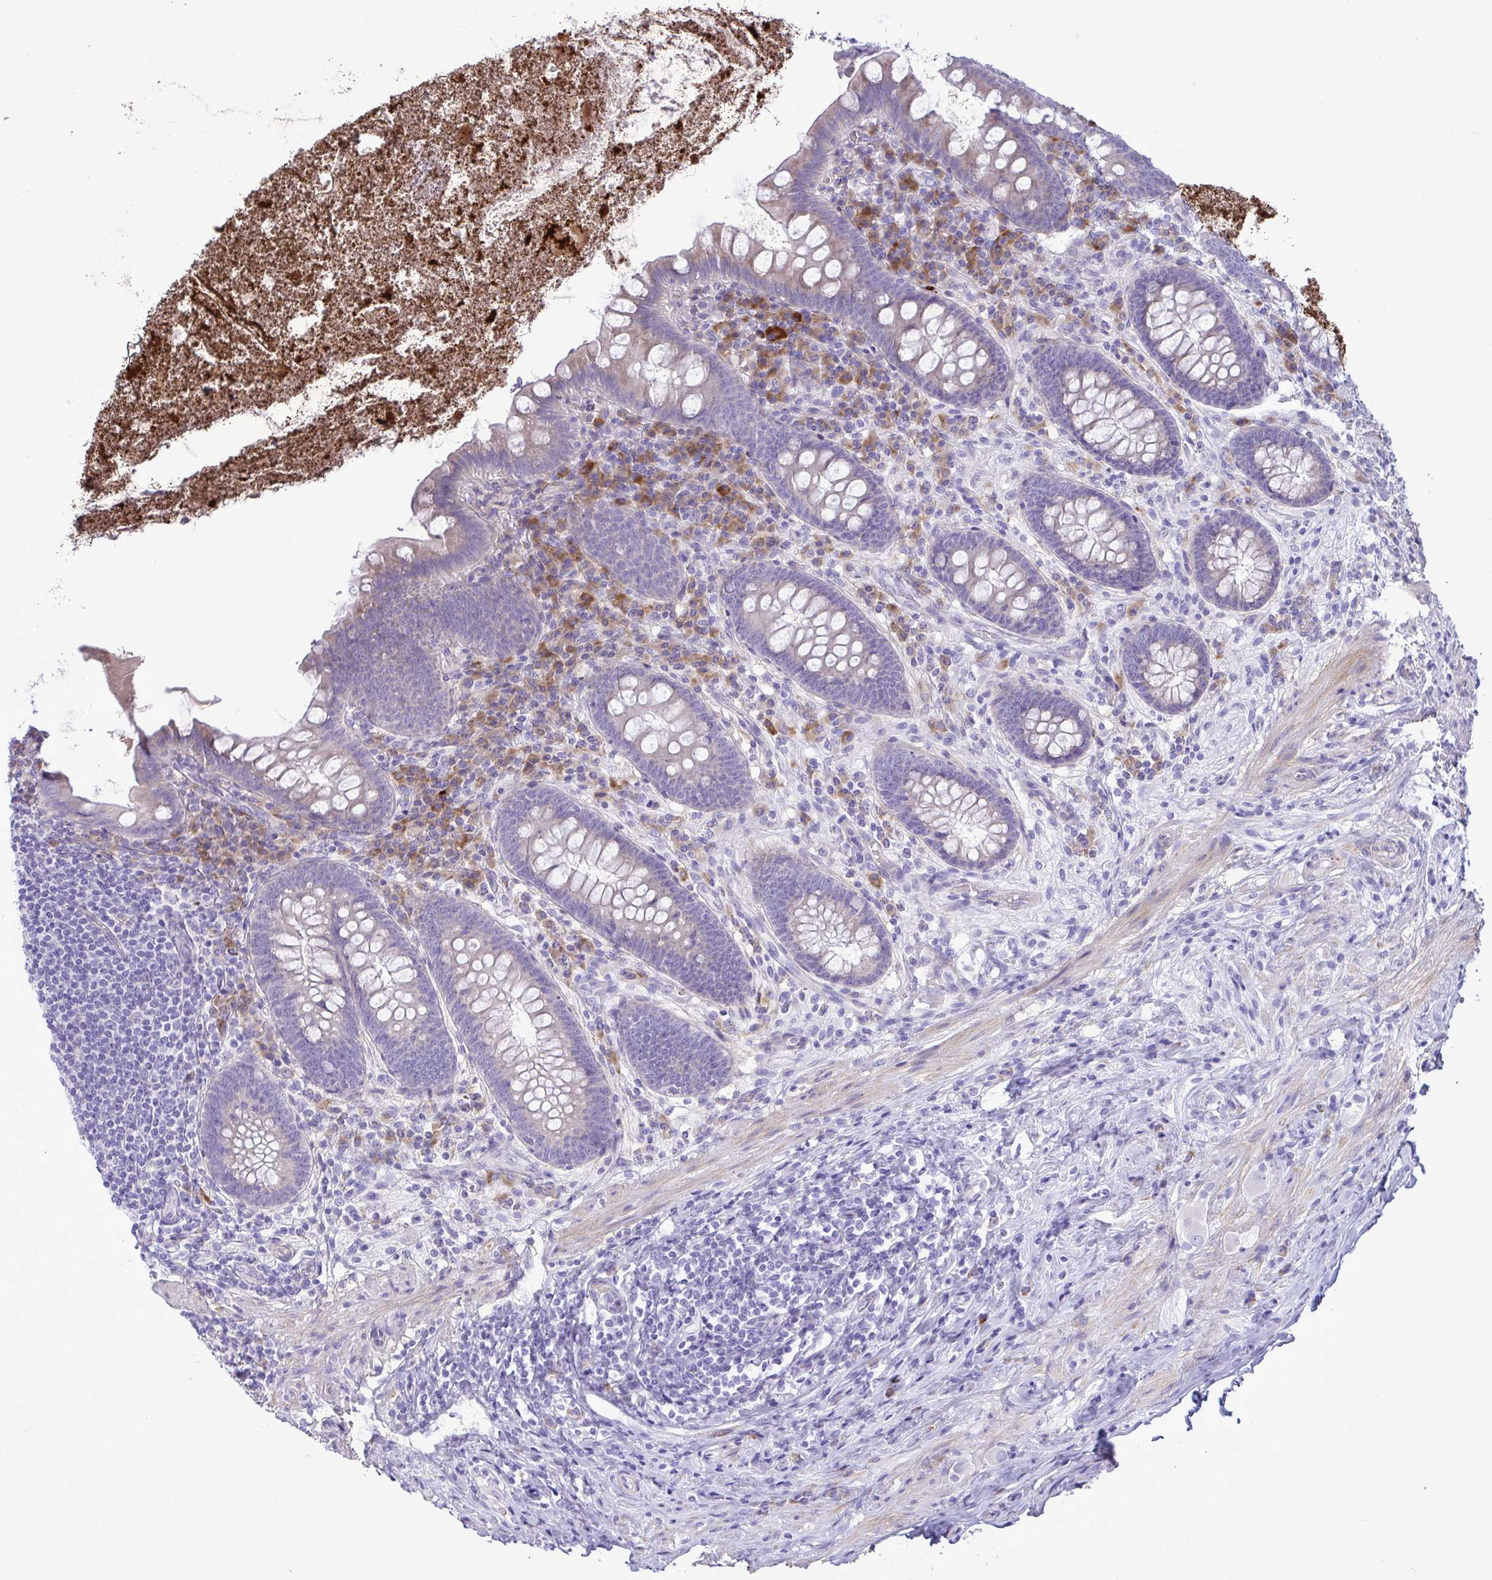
{"staining": {"intensity": "weak", "quantity": "<25%", "location": "cytoplasmic/membranous"}, "tissue": "appendix", "cell_type": "Glandular cells", "image_type": "normal", "snomed": [{"axis": "morphology", "description": "Normal tissue, NOS"}, {"axis": "topography", "description": "Appendix"}], "caption": "Immunohistochemistry (IHC) of benign human appendix shows no expression in glandular cells.", "gene": "FAM86B1", "patient": {"sex": "male", "age": 71}}